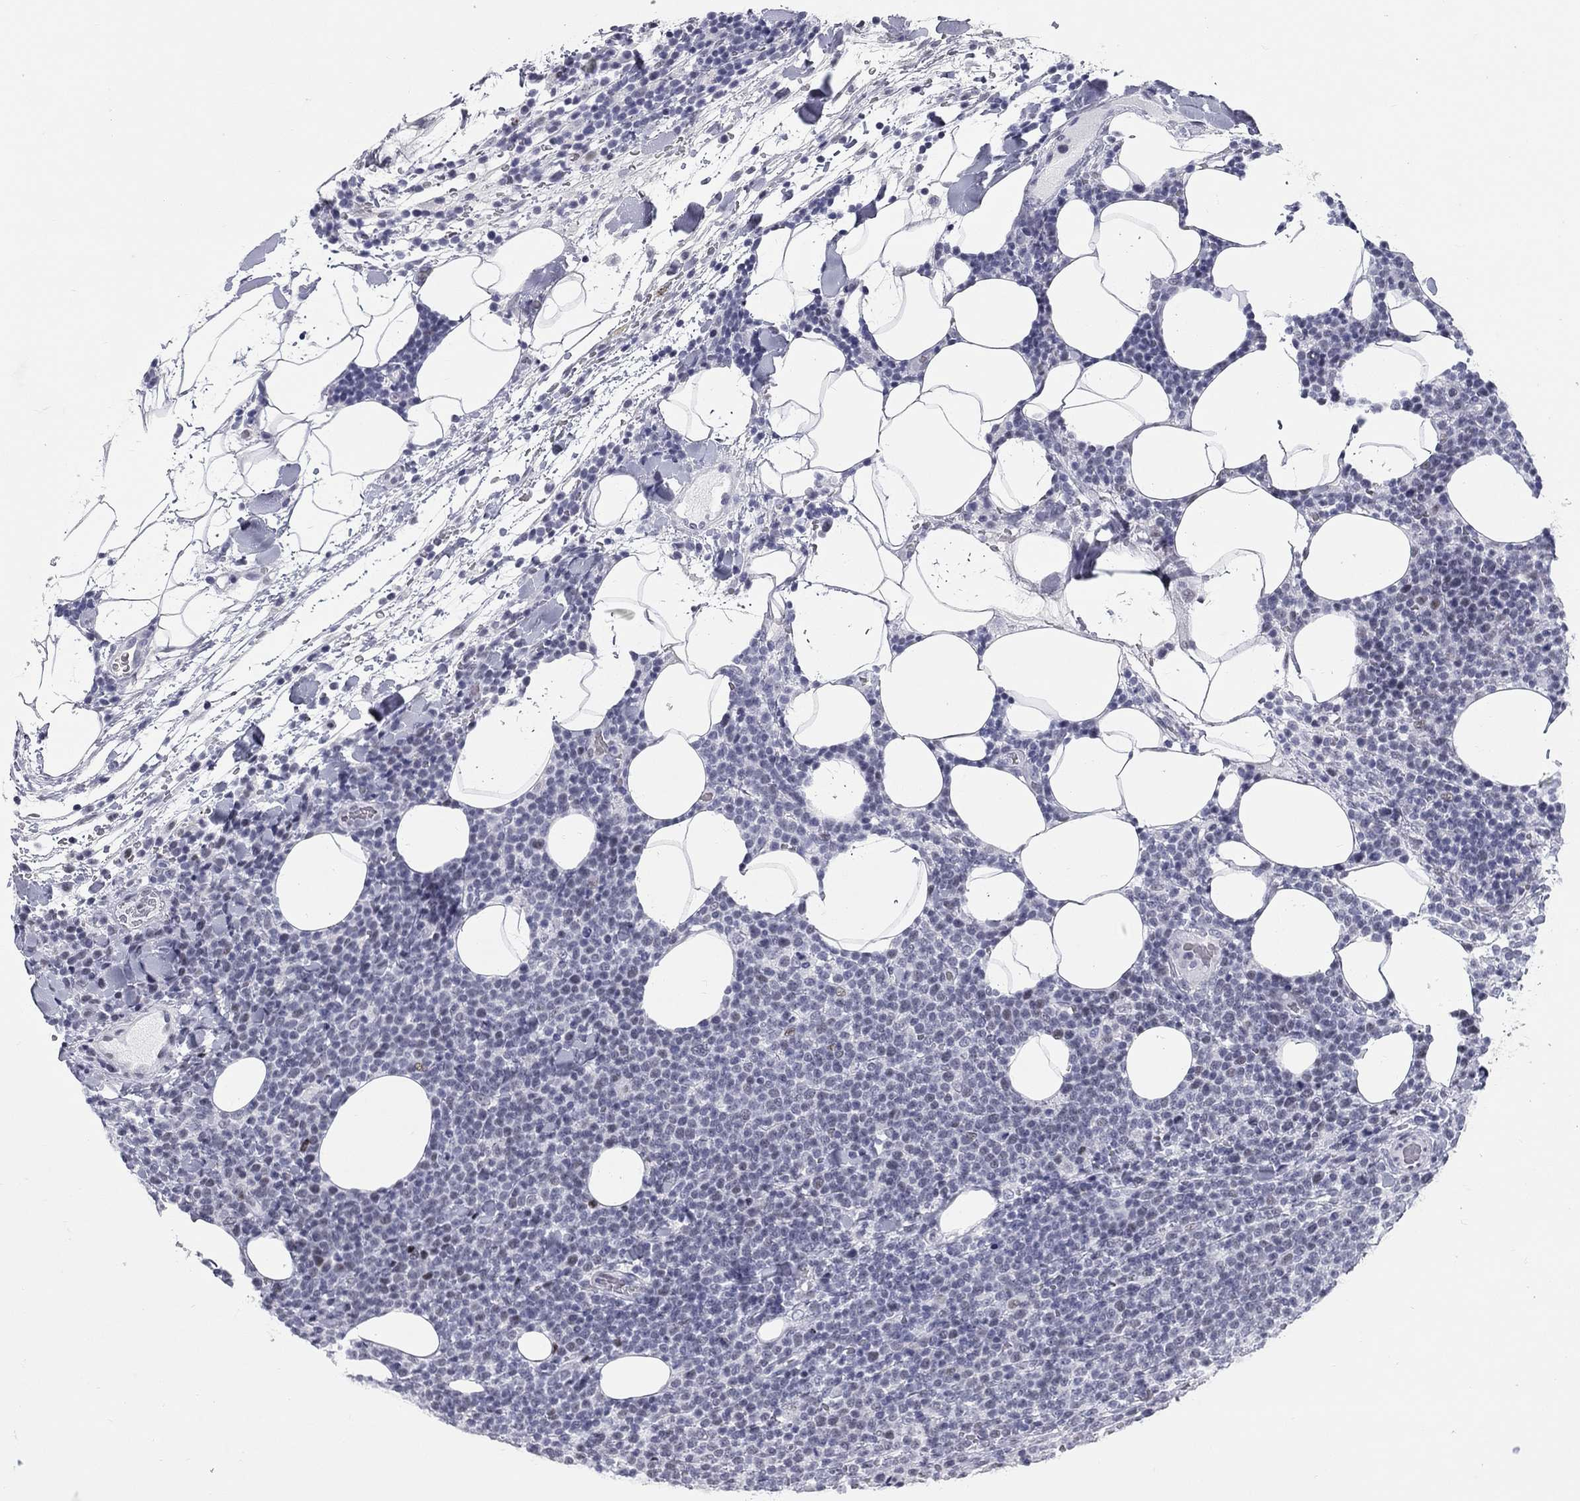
{"staining": {"intensity": "negative", "quantity": "none", "location": "none"}, "tissue": "lymphoma", "cell_type": "Tumor cells", "image_type": "cancer", "snomed": [{"axis": "morphology", "description": "Malignant lymphoma, non-Hodgkin's type, High grade"}, {"axis": "topography", "description": "Lymph node"}], "caption": "Tumor cells show no significant positivity in high-grade malignant lymphoma, non-Hodgkin's type.", "gene": "ASF1B", "patient": {"sex": "male", "age": 61}}